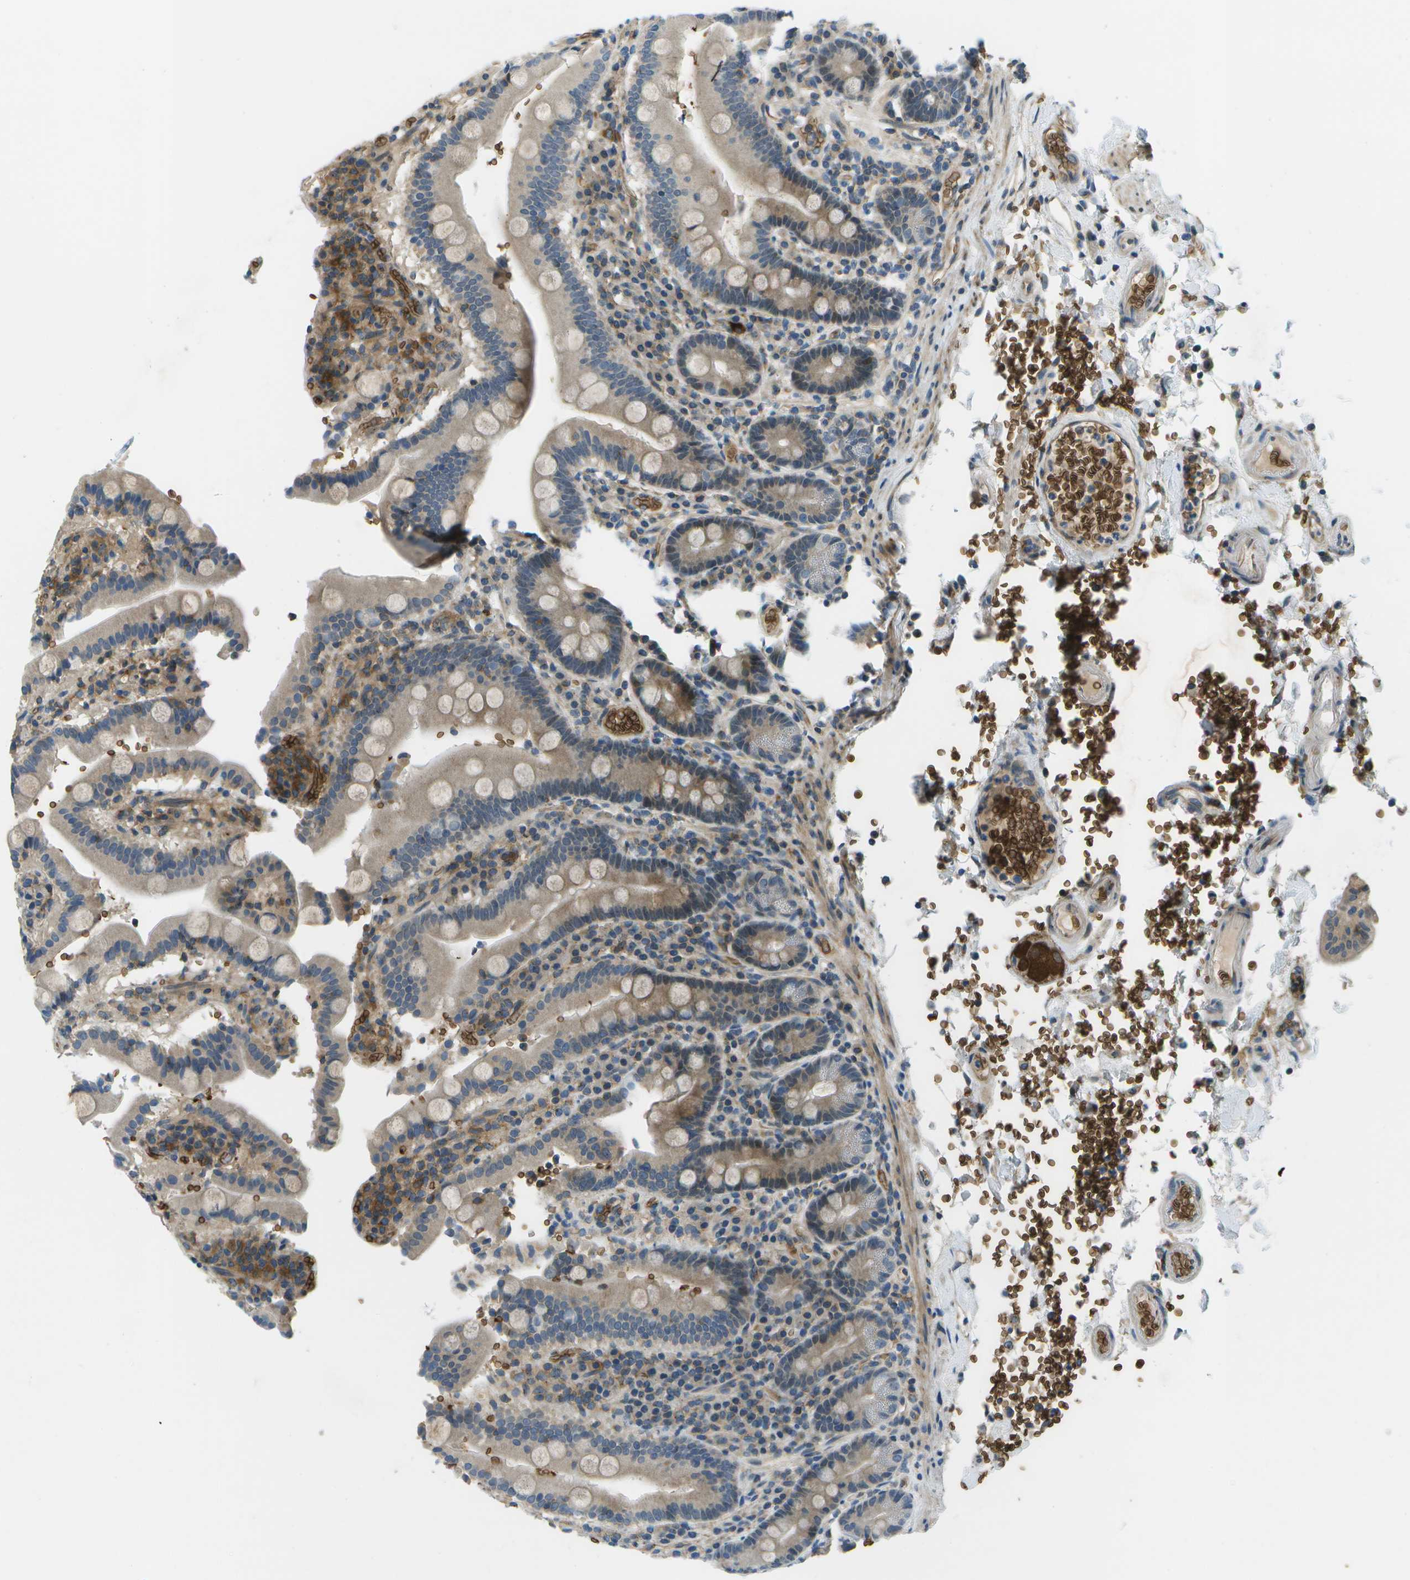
{"staining": {"intensity": "weak", "quantity": "25%-75%", "location": "cytoplasmic/membranous"}, "tissue": "duodenum", "cell_type": "Glandular cells", "image_type": "normal", "snomed": [{"axis": "morphology", "description": "Normal tissue, NOS"}, {"axis": "topography", "description": "Small intestine, NOS"}], "caption": "Benign duodenum displays weak cytoplasmic/membranous staining in approximately 25%-75% of glandular cells, visualized by immunohistochemistry. The staining was performed using DAB to visualize the protein expression in brown, while the nuclei were stained in blue with hematoxylin (Magnification: 20x).", "gene": "CTIF", "patient": {"sex": "female", "age": 71}}